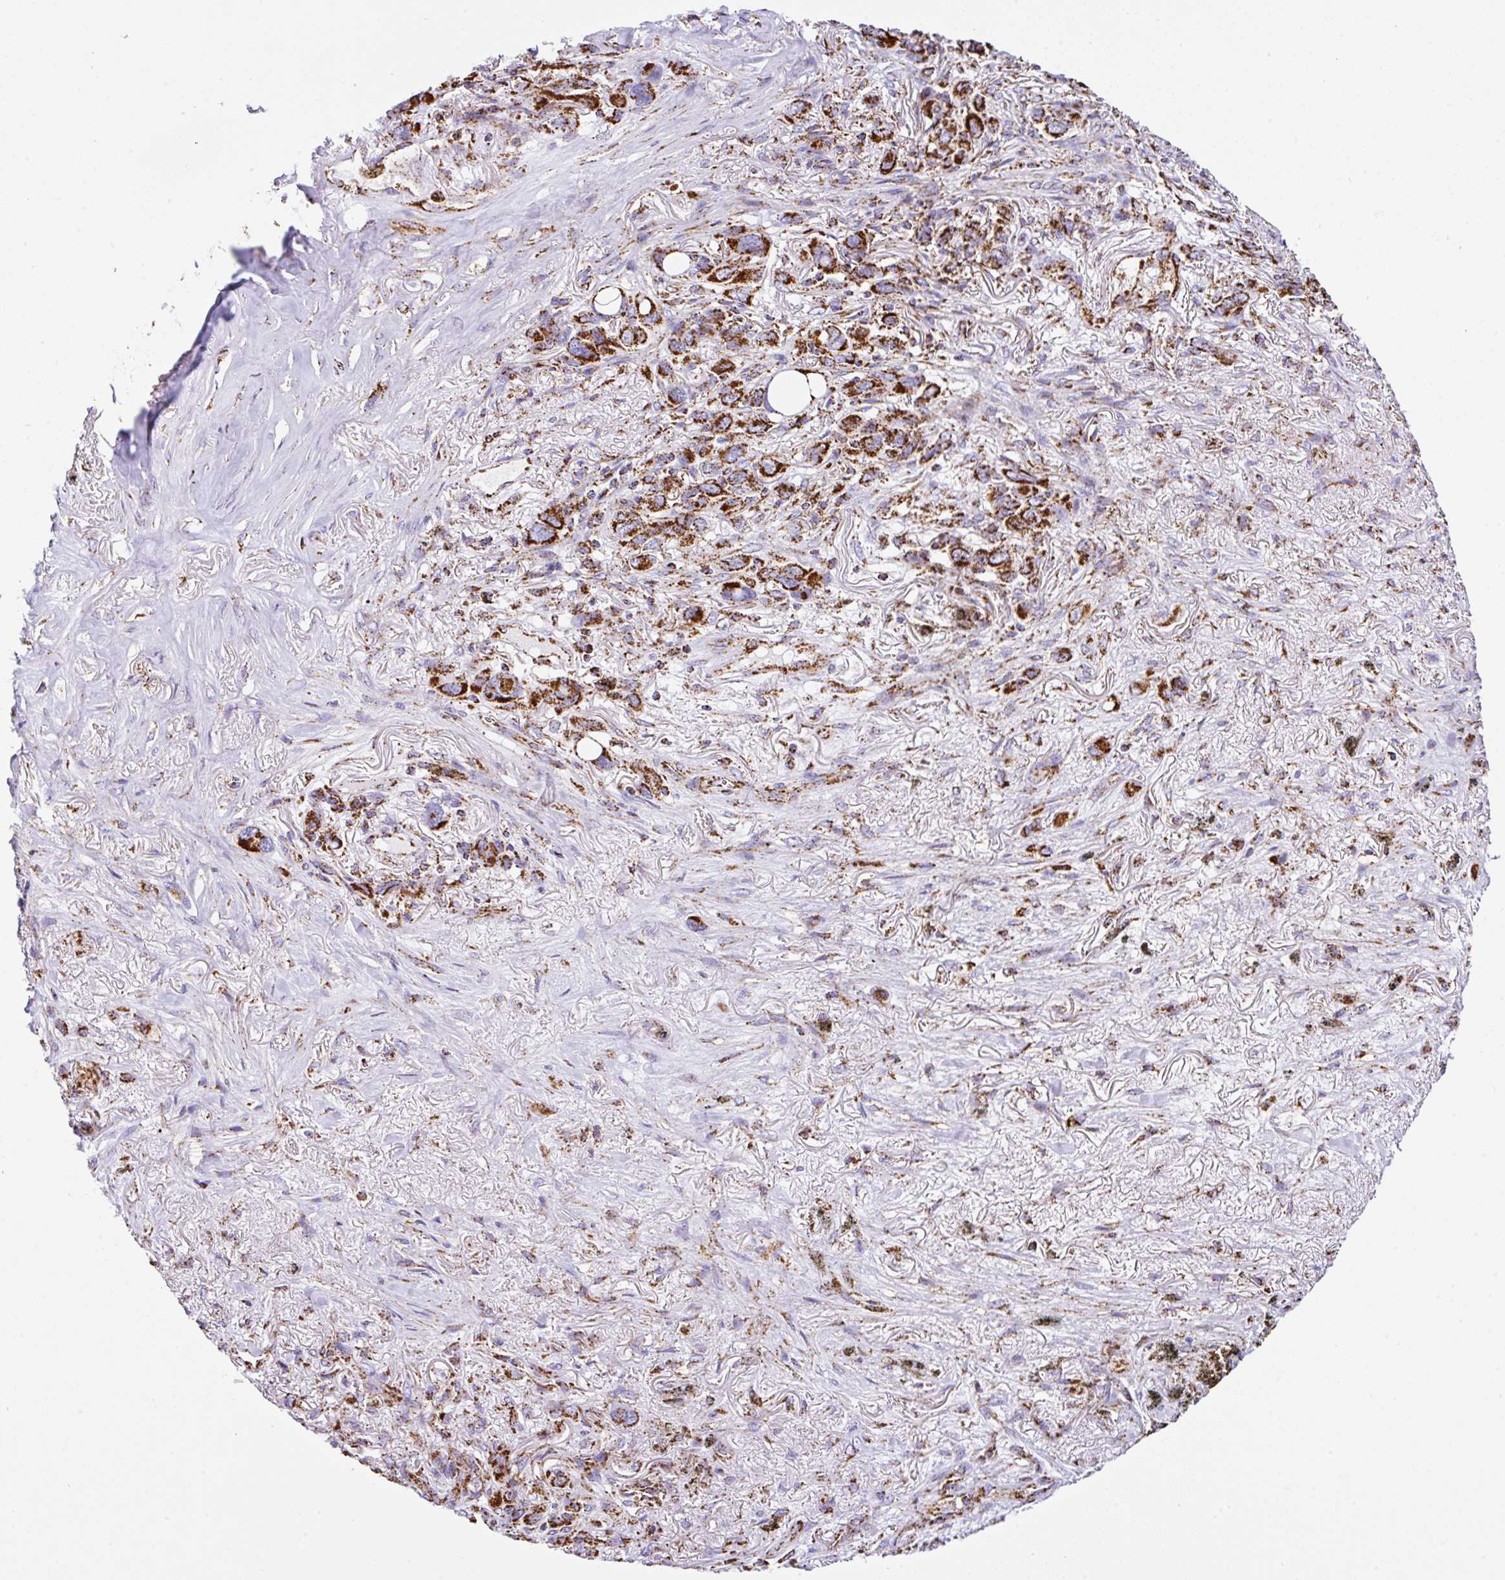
{"staining": {"intensity": "strong", "quantity": ">75%", "location": "cytoplasmic/membranous"}, "tissue": "melanoma", "cell_type": "Tumor cells", "image_type": "cancer", "snomed": [{"axis": "morphology", "description": "Malignant melanoma, Metastatic site"}, {"axis": "topography", "description": "Lung"}], "caption": "Immunohistochemical staining of human melanoma exhibits high levels of strong cytoplasmic/membranous protein expression in approximately >75% of tumor cells.", "gene": "ANKRD33B", "patient": {"sex": "male", "age": 48}}